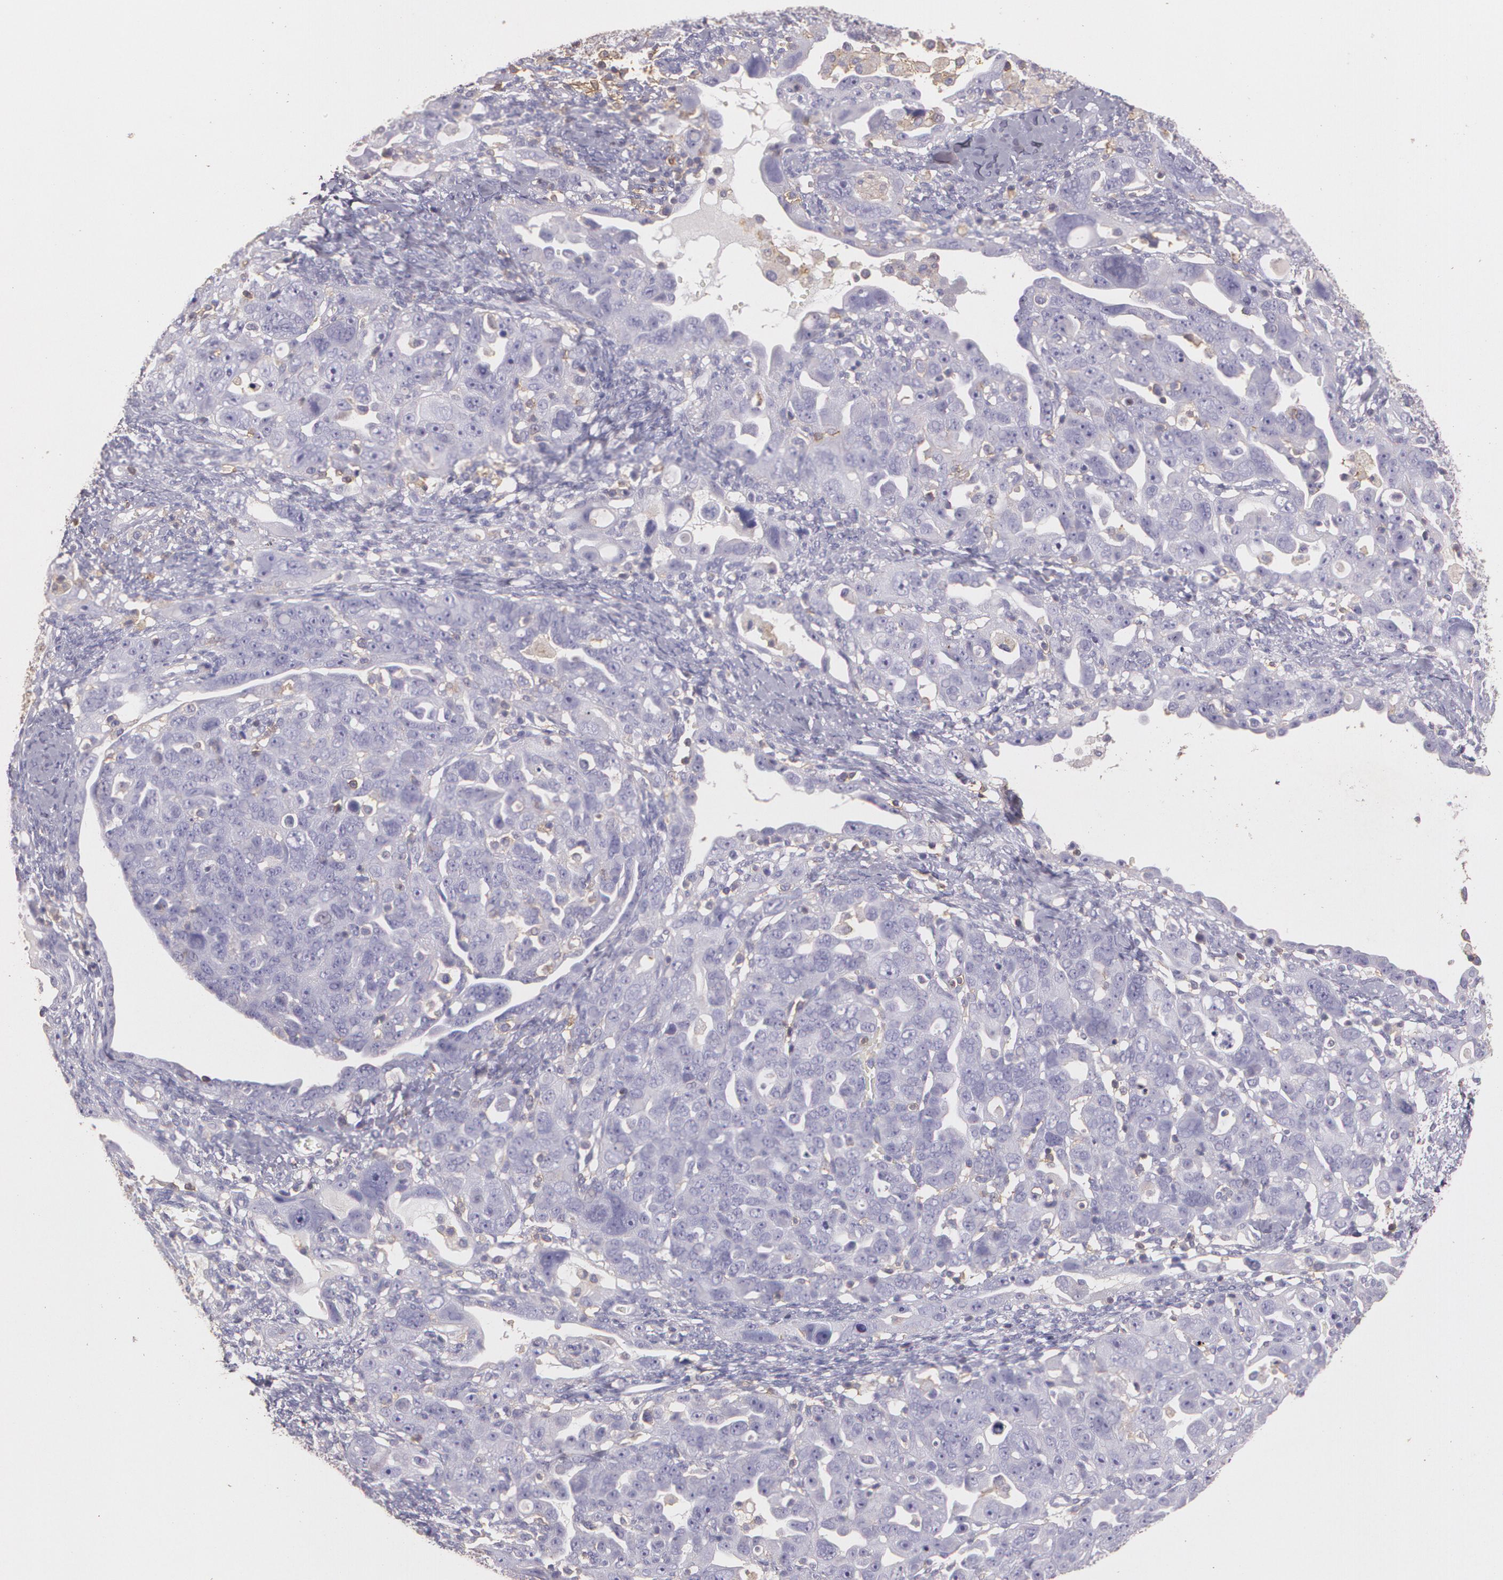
{"staining": {"intensity": "negative", "quantity": "none", "location": "none"}, "tissue": "ovarian cancer", "cell_type": "Tumor cells", "image_type": "cancer", "snomed": [{"axis": "morphology", "description": "Normal tissue, NOS"}, {"axis": "morphology", "description": "Cystadenocarcinoma, serous, NOS"}, {"axis": "topography", "description": "Ovary"}], "caption": "This is an immunohistochemistry image of human ovarian serous cystadenocarcinoma. There is no positivity in tumor cells.", "gene": "TGFBR1", "patient": {"sex": "female", "age": 62}}